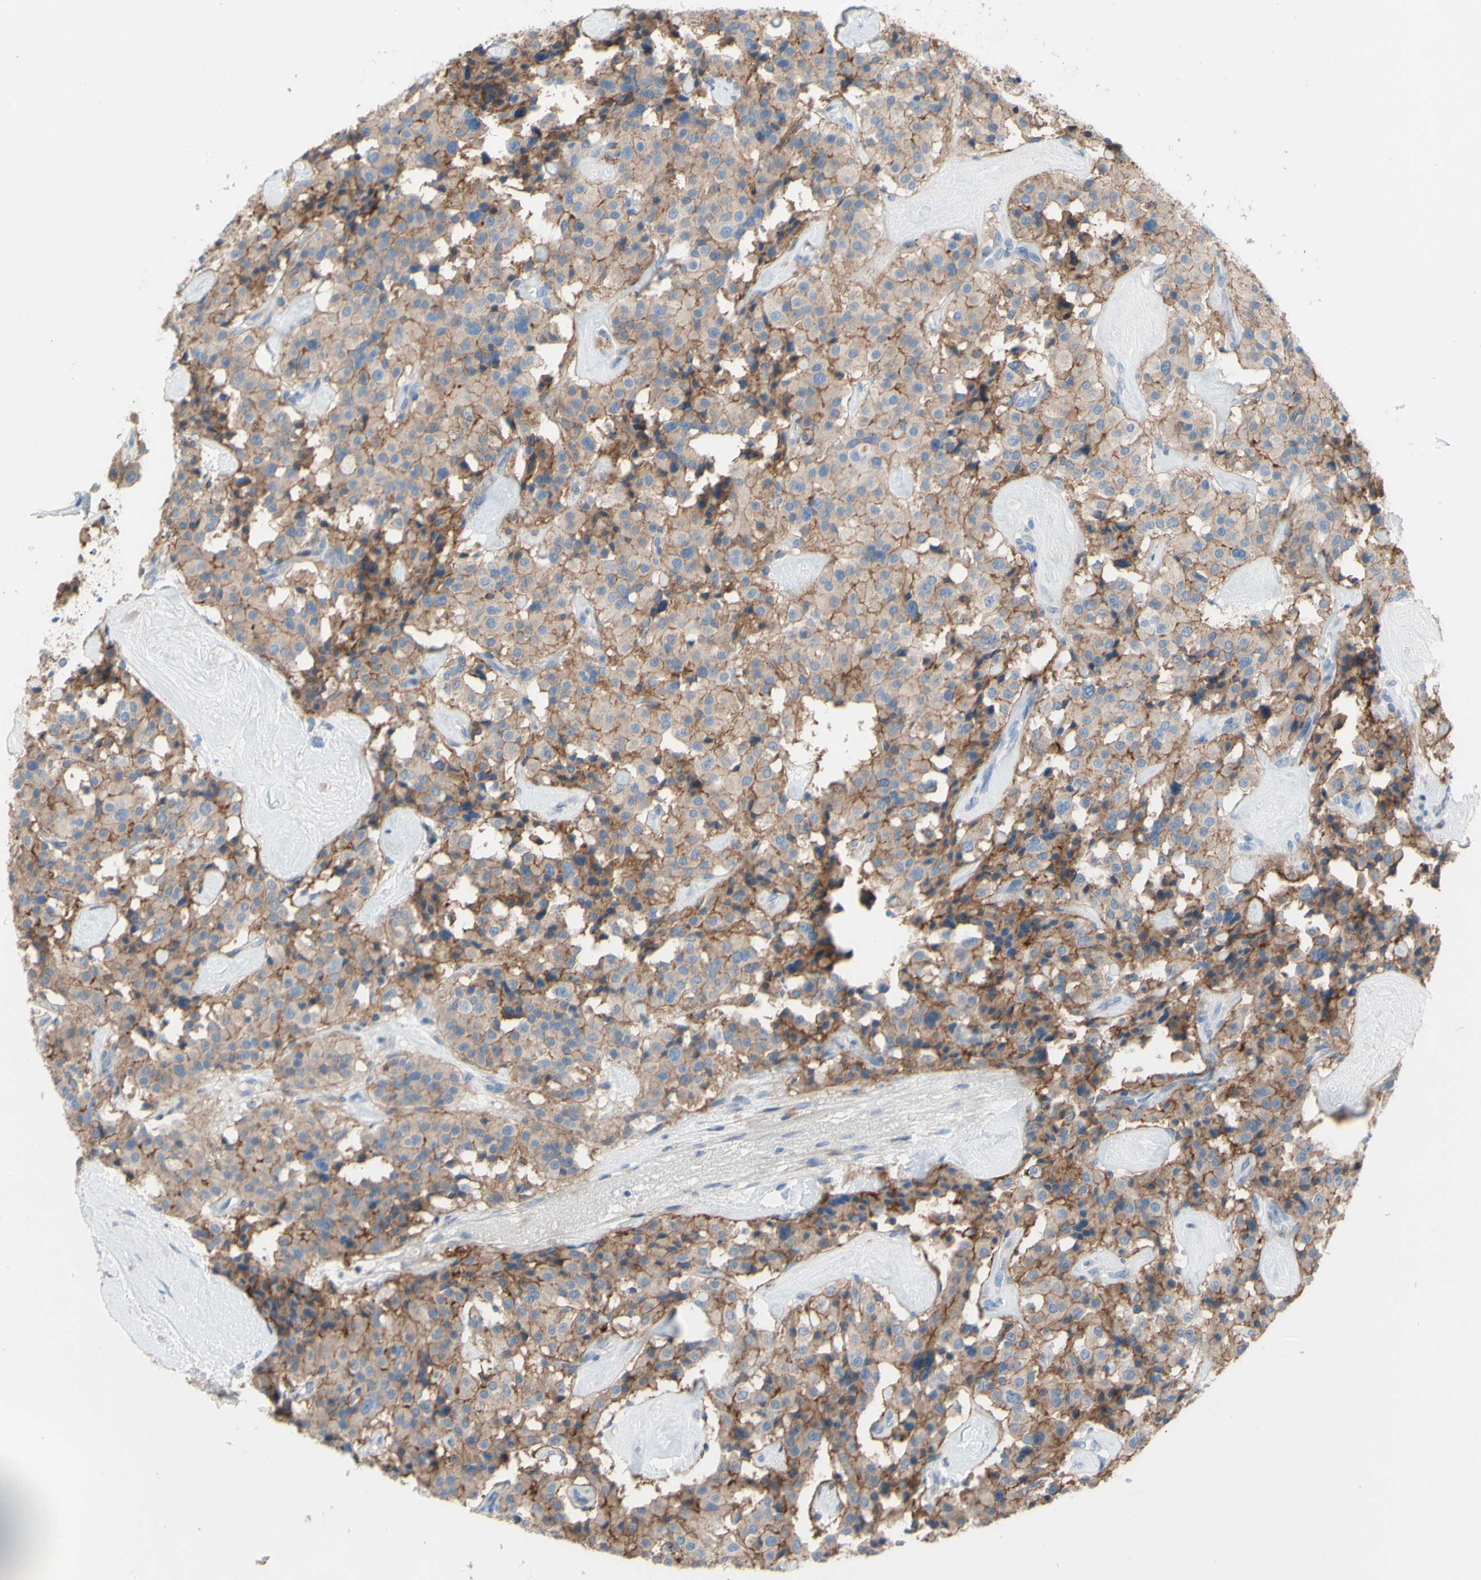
{"staining": {"intensity": "moderate", "quantity": ">75%", "location": "cytoplasmic/membranous"}, "tissue": "carcinoid", "cell_type": "Tumor cells", "image_type": "cancer", "snomed": [{"axis": "morphology", "description": "Carcinoid, malignant, NOS"}, {"axis": "topography", "description": "Lung"}], "caption": "About >75% of tumor cells in human carcinoid (malignant) display moderate cytoplasmic/membranous protein staining as visualized by brown immunohistochemical staining.", "gene": "CDCP1", "patient": {"sex": "male", "age": 30}}